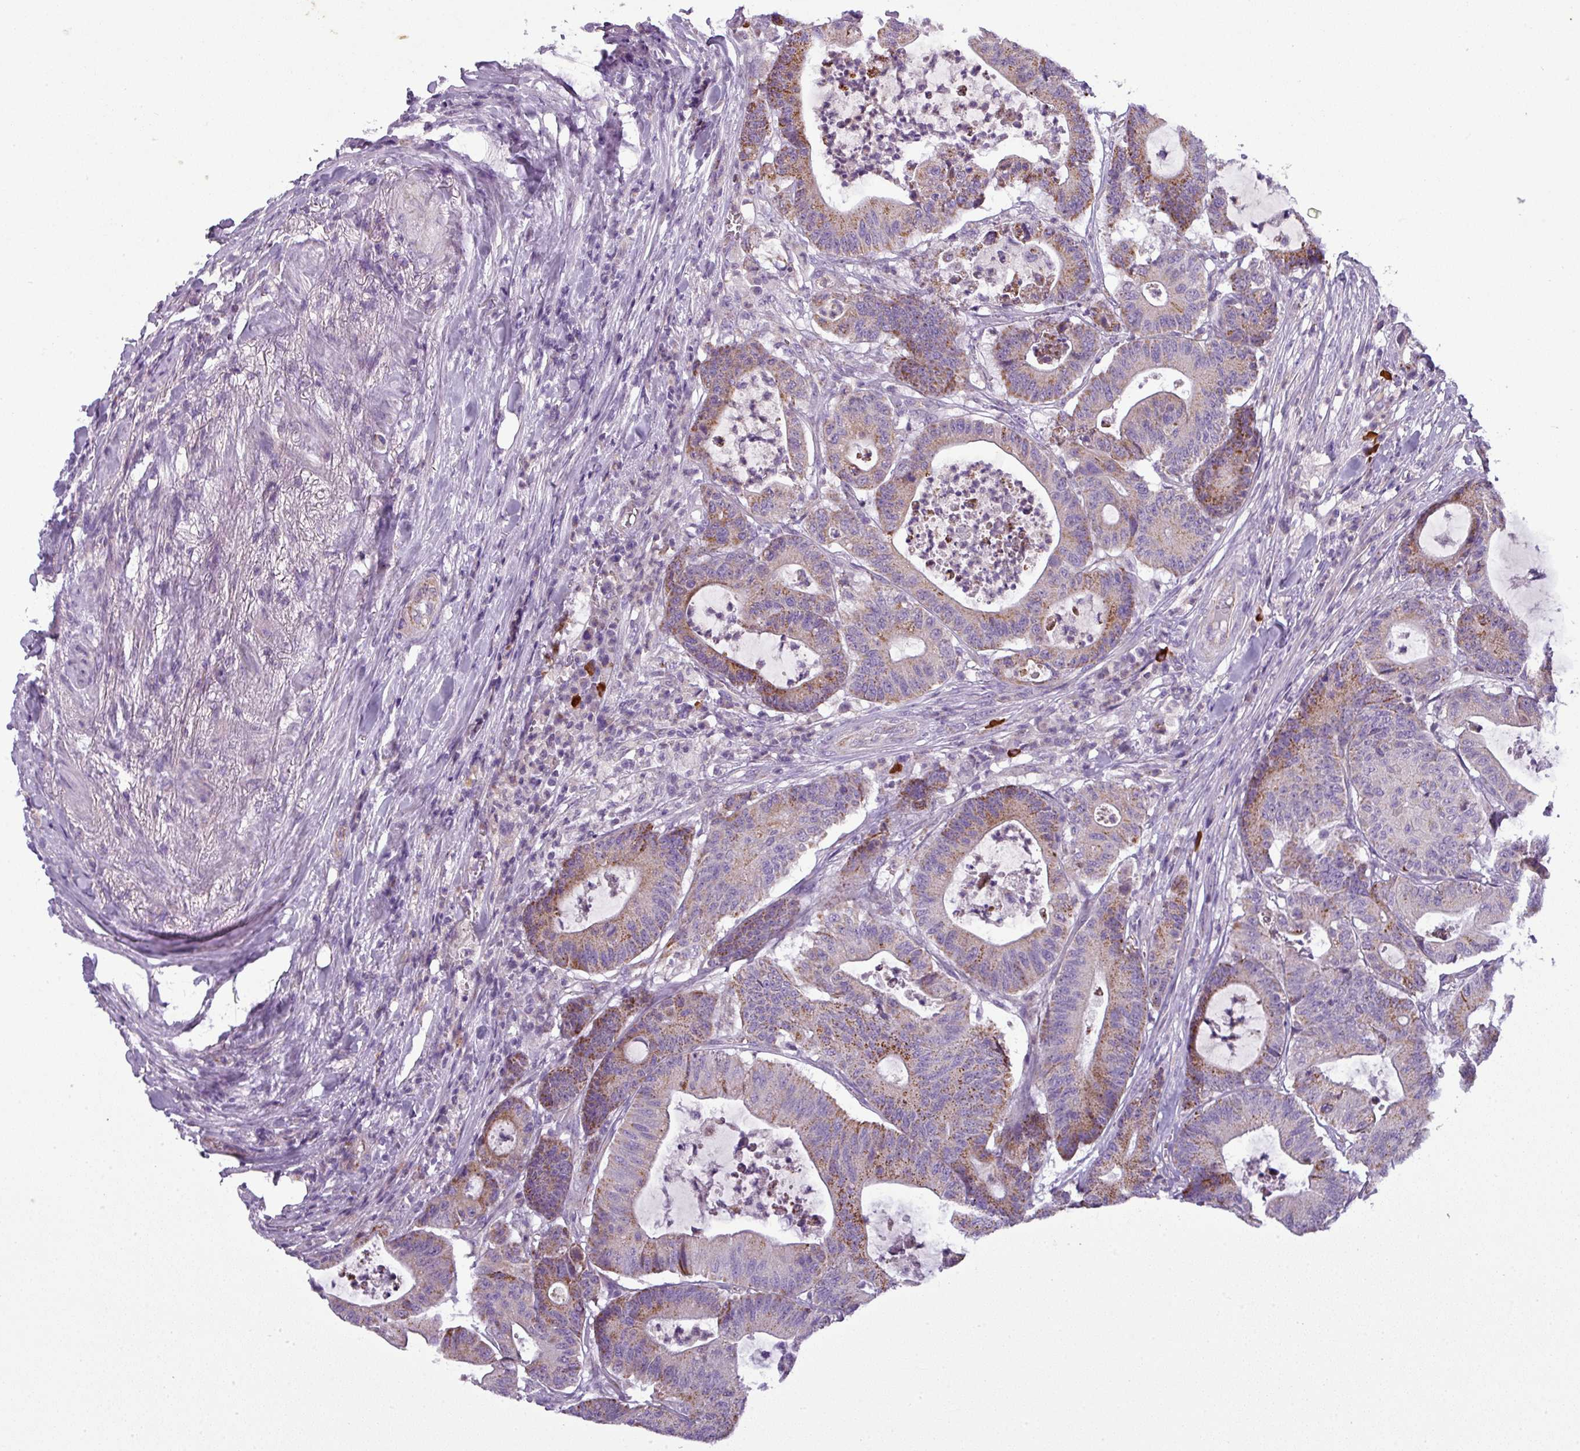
{"staining": {"intensity": "moderate", "quantity": "25%-75%", "location": "cytoplasmic/membranous"}, "tissue": "colorectal cancer", "cell_type": "Tumor cells", "image_type": "cancer", "snomed": [{"axis": "morphology", "description": "Adenocarcinoma, NOS"}, {"axis": "topography", "description": "Colon"}], "caption": "About 25%-75% of tumor cells in human adenocarcinoma (colorectal) show moderate cytoplasmic/membranous protein expression as visualized by brown immunohistochemical staining.", "gene": "PNMA6A", "patient": {"sex": "female", "age": 84}}